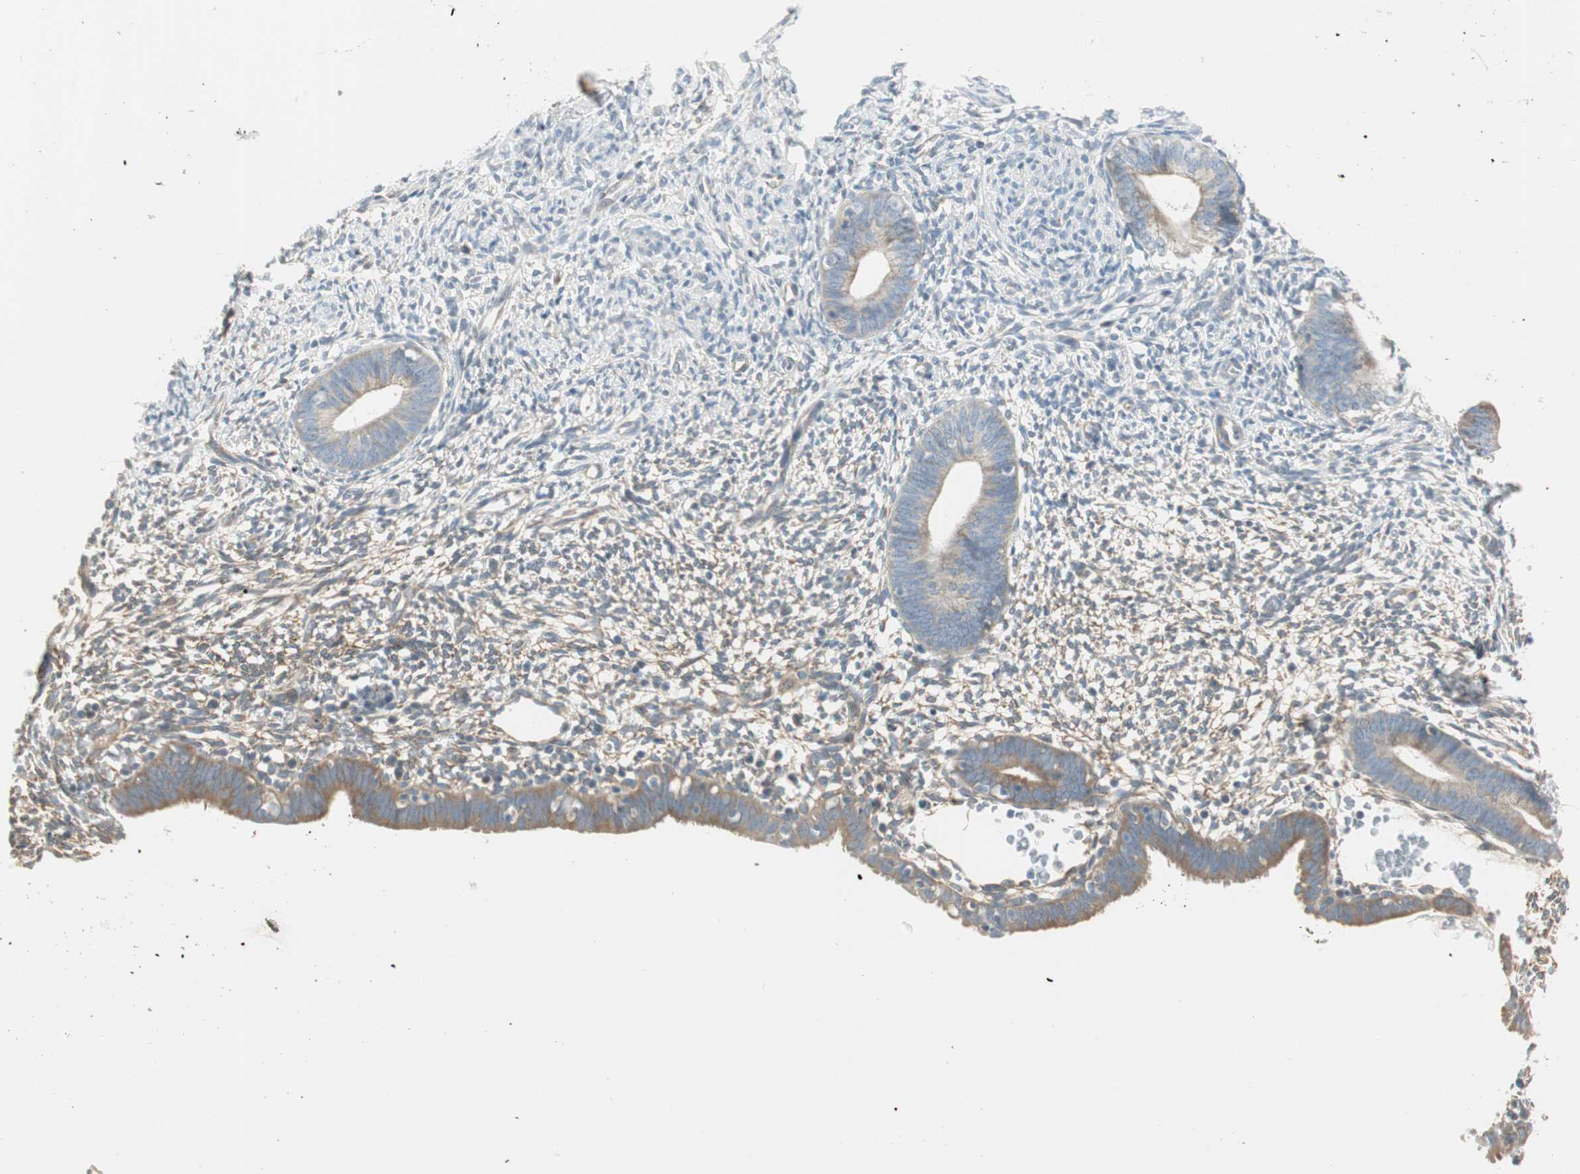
{"staining": {"intensity": "moderate", "quantity": "25%-75%", "location": "cytoplasmic/membranous"}, "tissue": "endometrium", "cell_type": "Cells in endometrial stroma", "image_type": "normal", "snomed": [{"axis": "morphology", "description": "Normal tissue, NOS"}, {"axis": "morphology", "description": "Atrophy, NOS"}, {"axis": "topography", "description": "Uterus"}, {"axis": "topography", "description": "Endometrium"}], "caption": "Normal endometrium reveals moderate cytoplasmic/membranous expression in approximately 25%-75% of cells in endometrial stroma.", "gene": "STON1", "patient": {"sex": "female", "age": 68}}